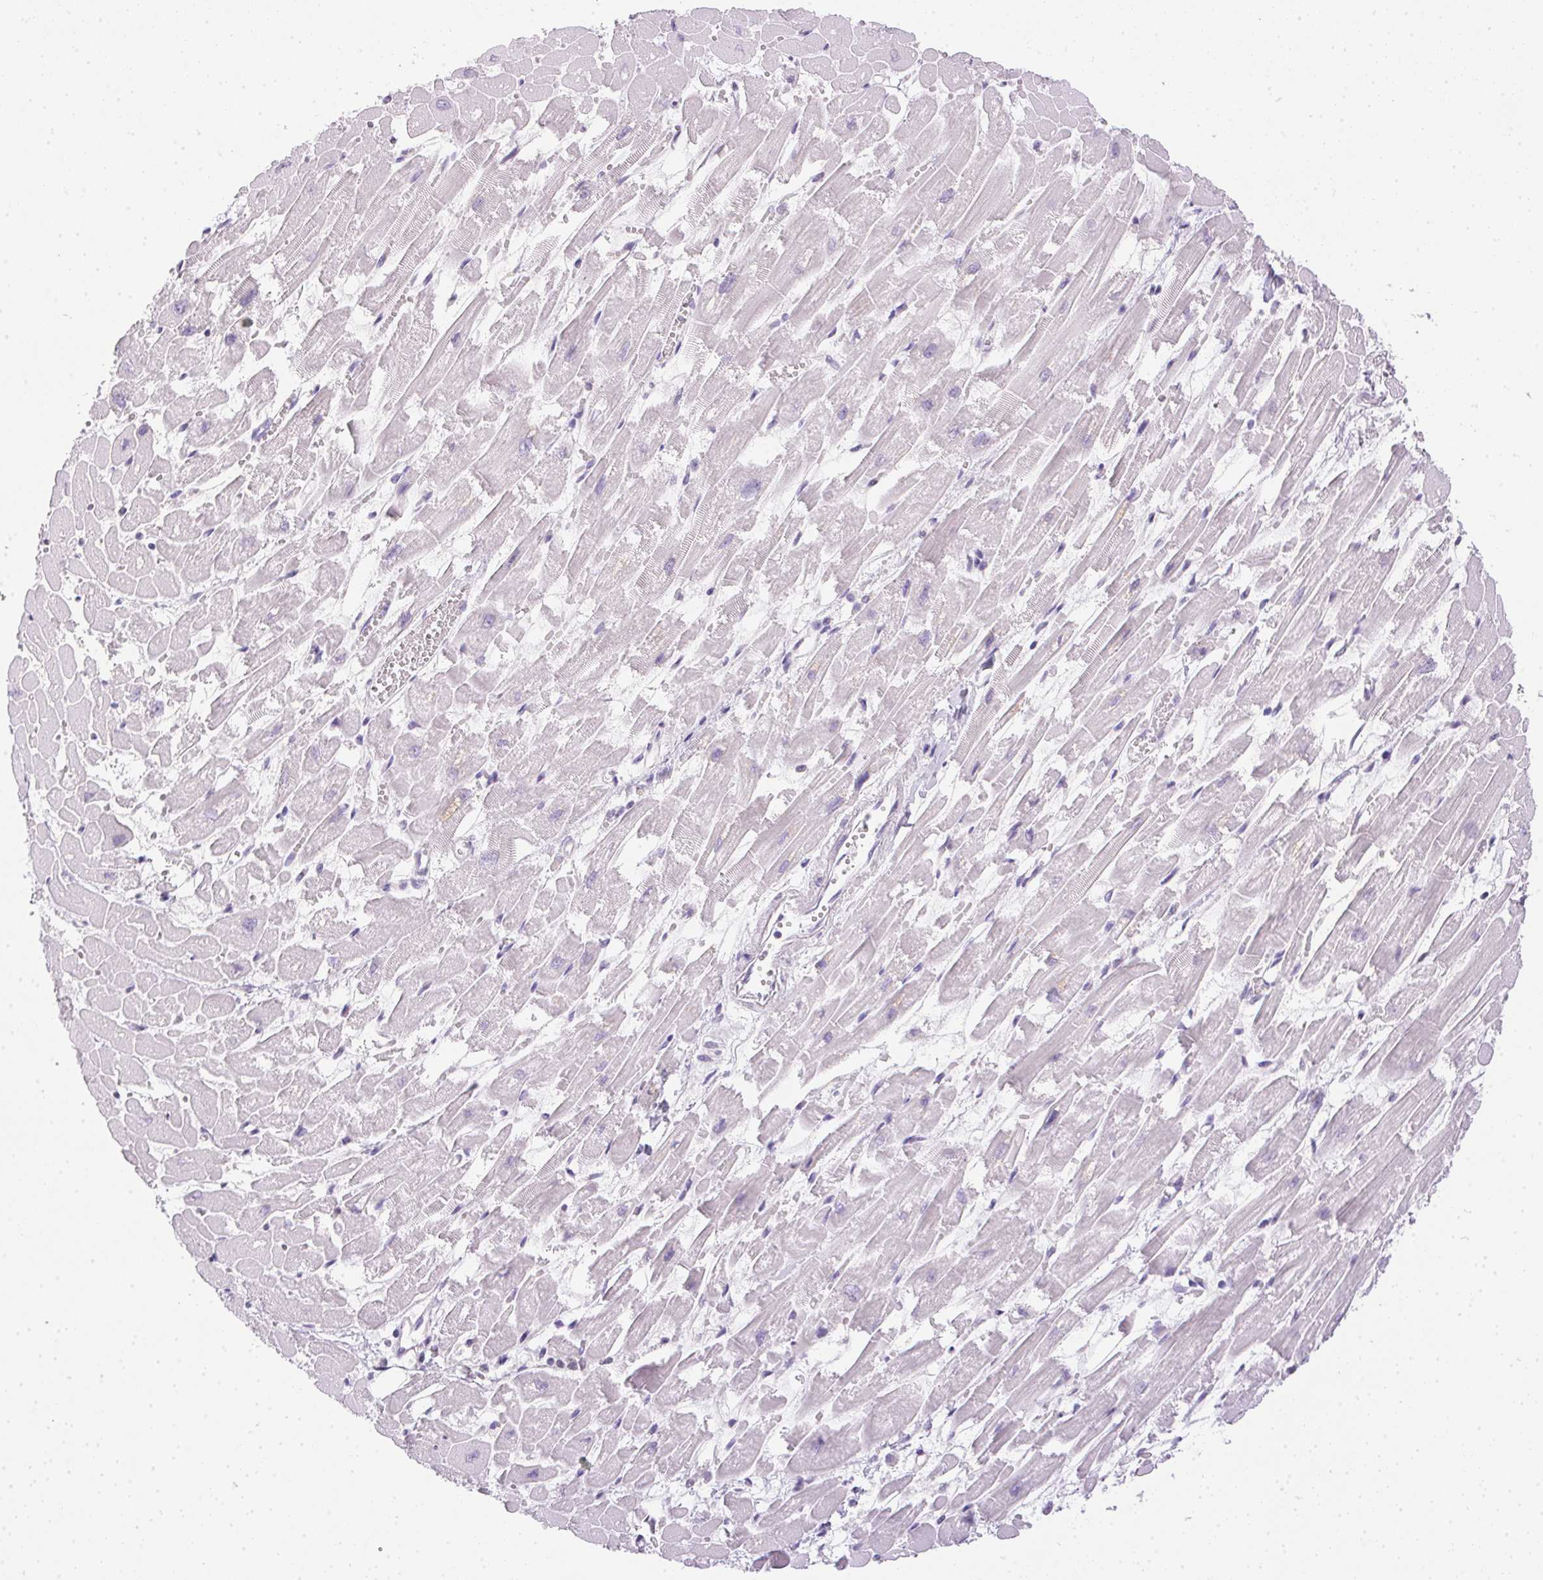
{"staining": {"intensity": "negative", "quantity": "none", "location": "none"}, "tissue": "heart muscle", "cell_type": "Cardiomyocytes", "image_type": "normal", "snomed": [{"axis": "morphology", "description": "Normal tissue, NOS"}, {"axis": "topography", "description": "Heart"}], "caption": "An IHC micrograph of benign heart muscle is shown. There is no staining in cardiomyocytes of heart muscle.", "gene": "PRL", "patient": {"sex": "female", "age": 52}}